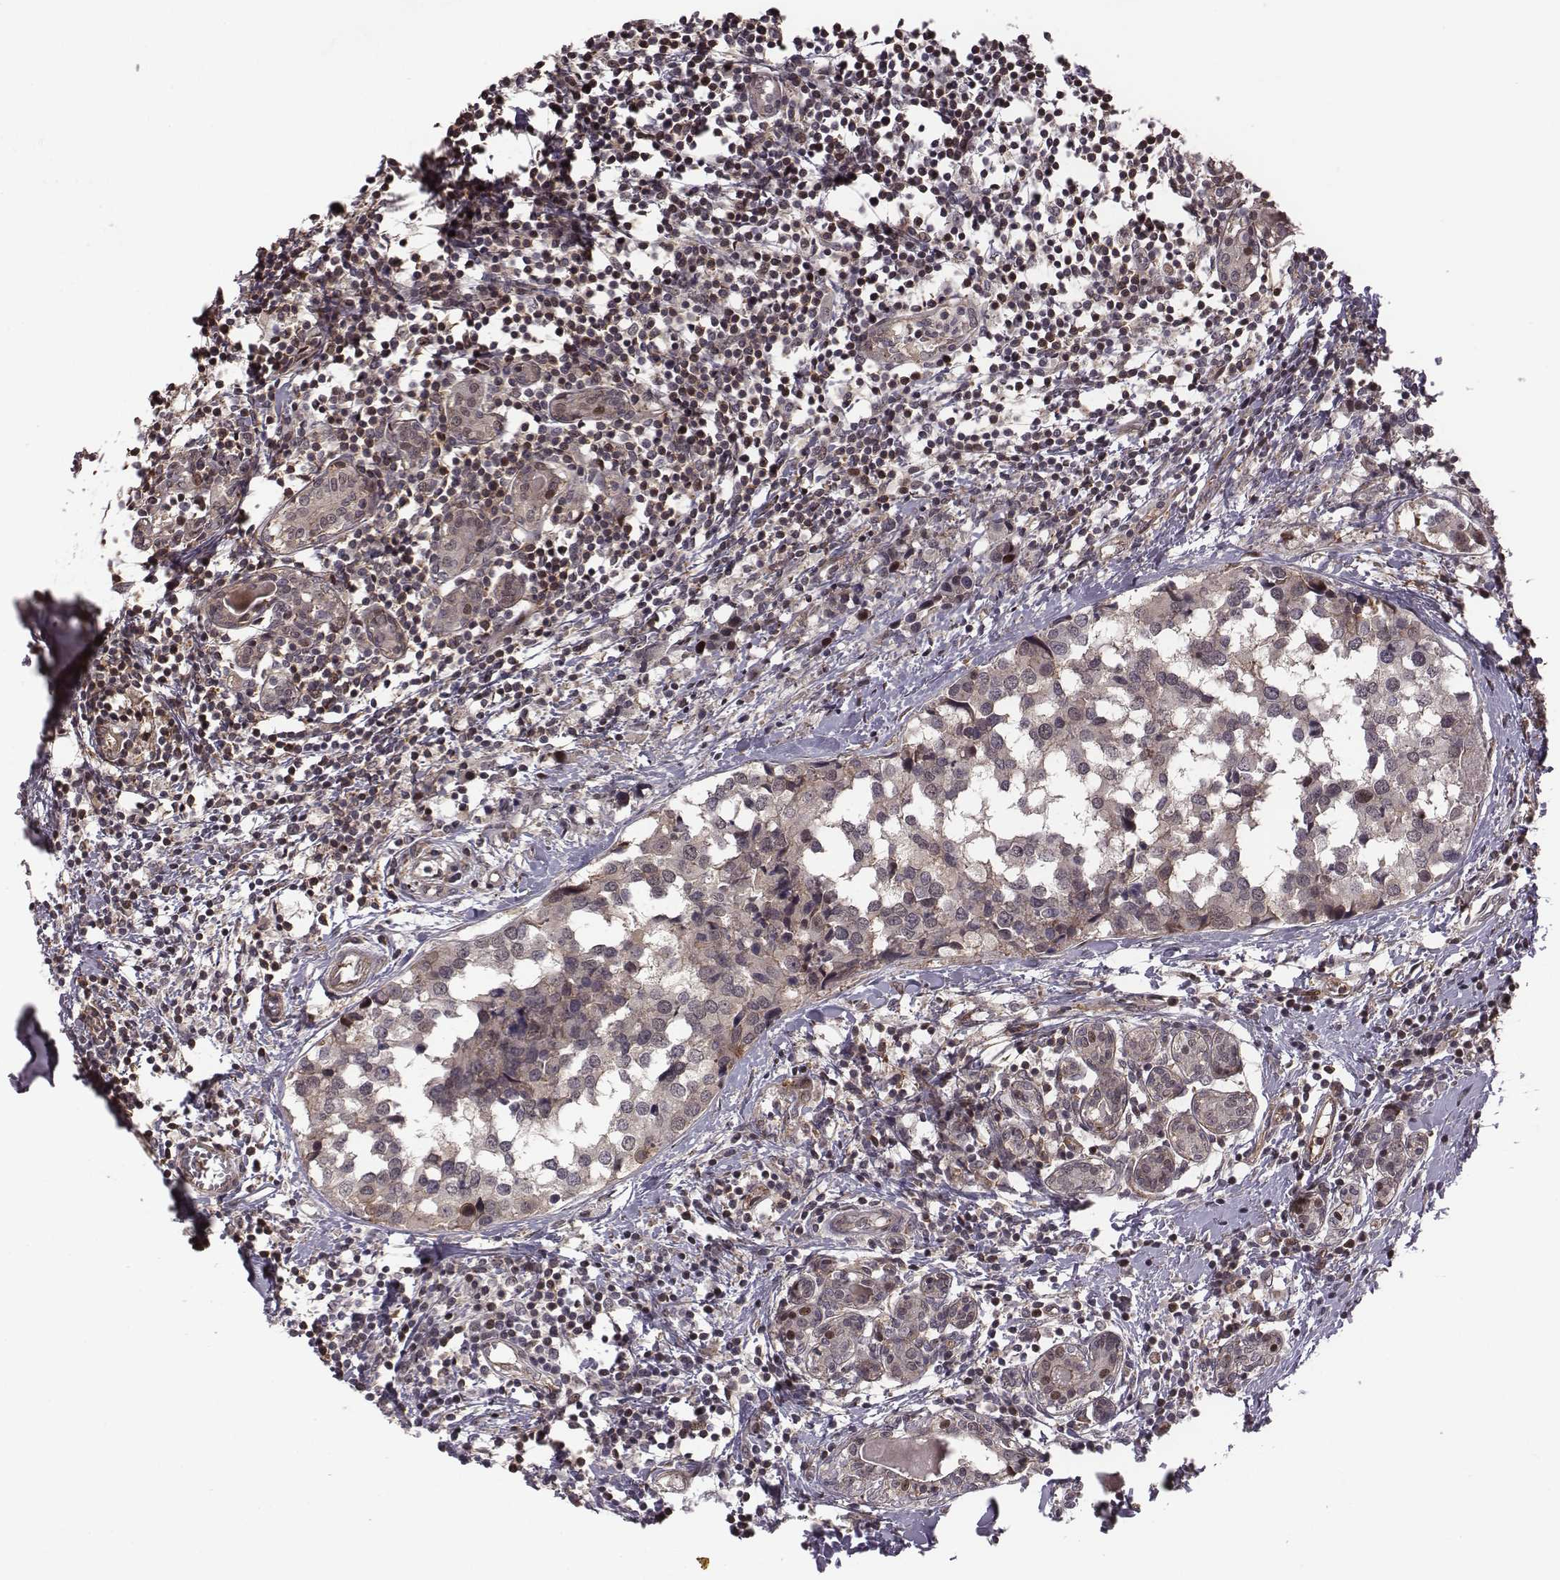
{"staining": {"intensity": "negative", "quantity": "none", "location": "none"}, "tissue": "breast cancer", "cell_type": "Tumor cells", "image_type": "cancer", "snomed": [{"axis": "morphology", "description": "Lobular carcinoma"}, {"axis": "topography", "description": "Breast"}], "caption": "A micrograph of human breast cancer is negative for staining in tumor cells.", "gene": "RPL3", "patient": {"sex": "female", "age": 59}}